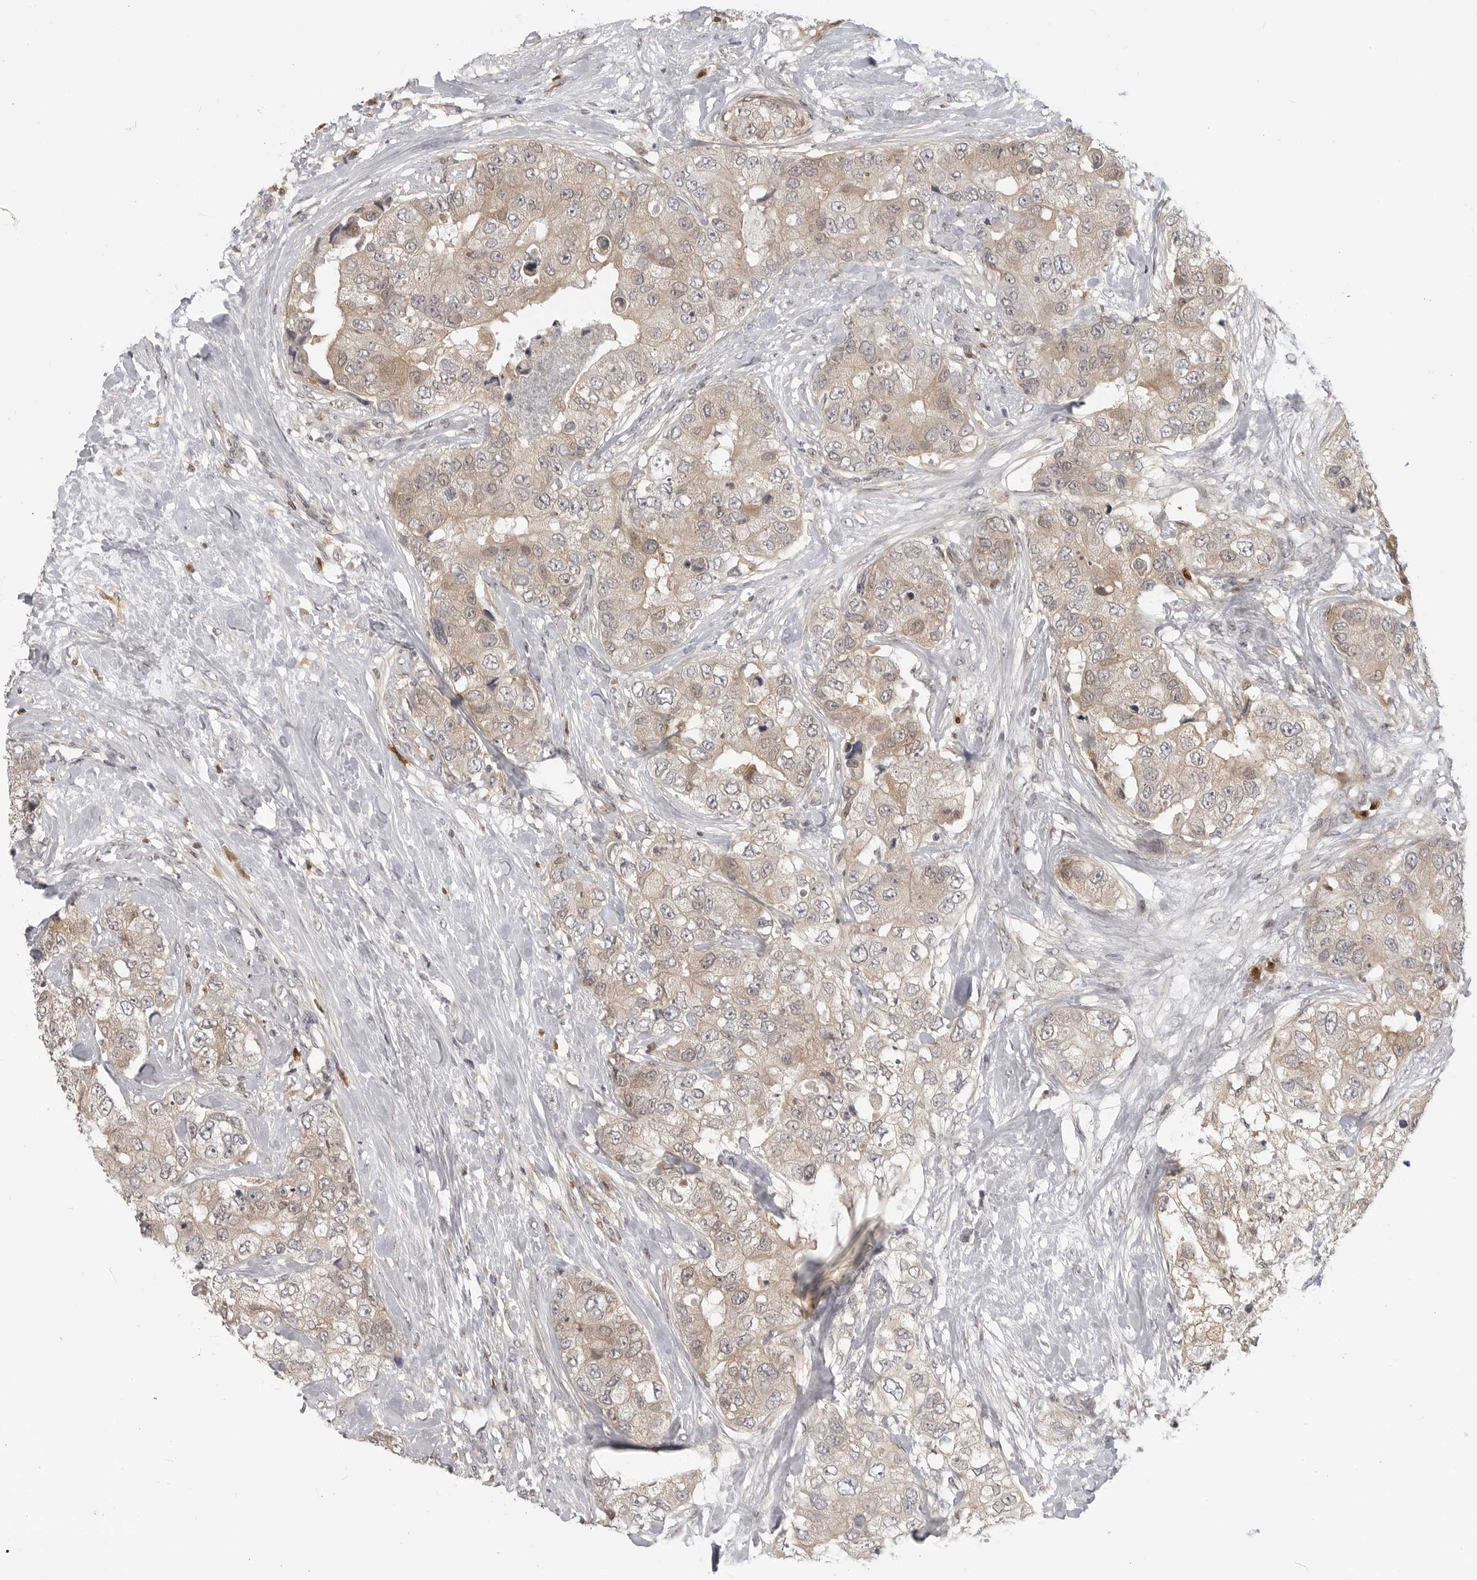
{"staining": {"intensity": "negative", "quantity": "none", "location": "none"}, "tissue": "breast cancer", "cell_type": "Tumor cells", "image_type": "cancer", "snomed": [{"axis": "morphology", "description": "Duct carcinoma"}, {"axis": "topography", "description": "Breast"}], "caption": "Breast cancer stained for a protein using immunohistochemistry displays no expression tumor cells.", "gene": "CTIF", "patient": {"sex": "female", "age": 62}}